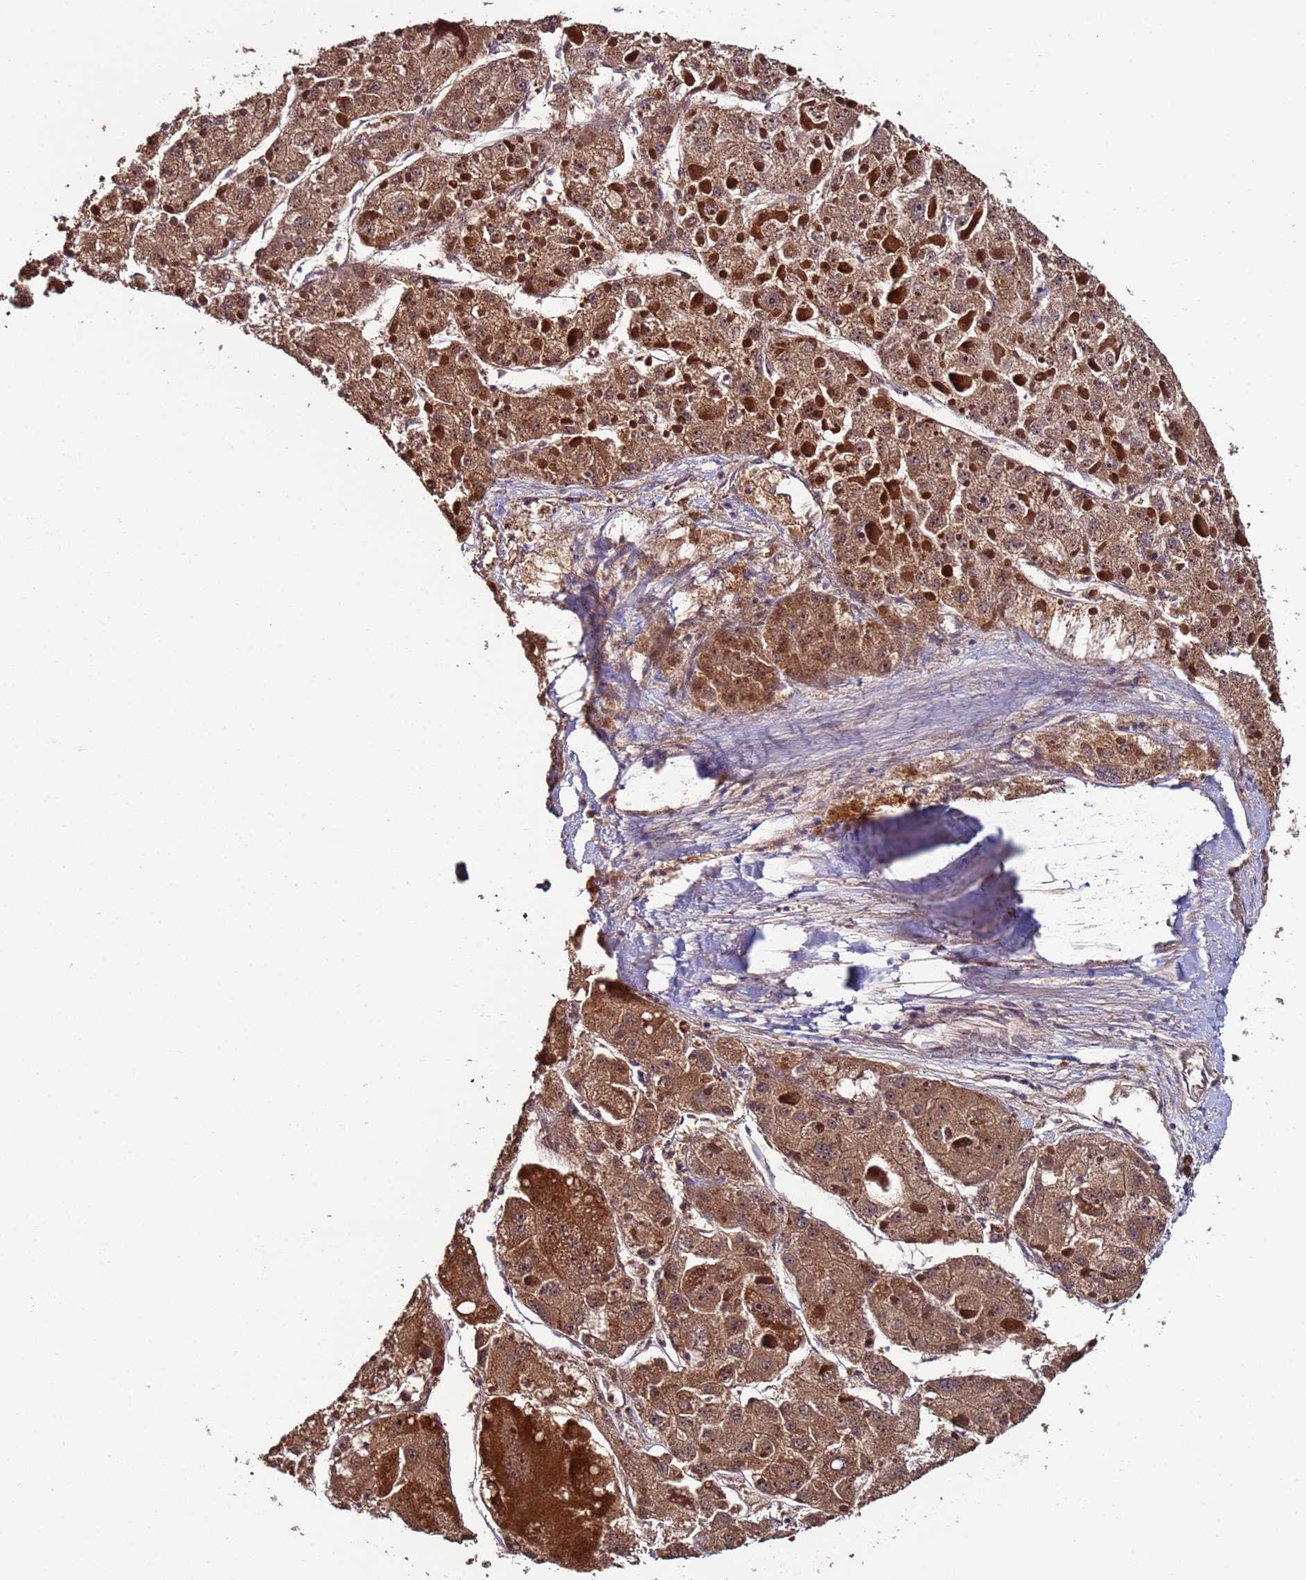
{"staining": {"intensity": "strong", "quantity": ">75%", "location": "cytoplasmic/membranous"}, "tissue": "liver cancer", "cell_type": "Tumor cells", "image_type": "cancer", "snomed": [{"axis": "morphology", "description": "Carcinoma, Hepatocellular, NOS"}, {"axis": "topography", "description": "Liver"}], "caption": "A brown stain labels strong cytoplasmic/membranous staining of a protein in human liver cancer tumor cells.", "gene": "CLHC1", "patient": {"sex": "female", "age": 73}}